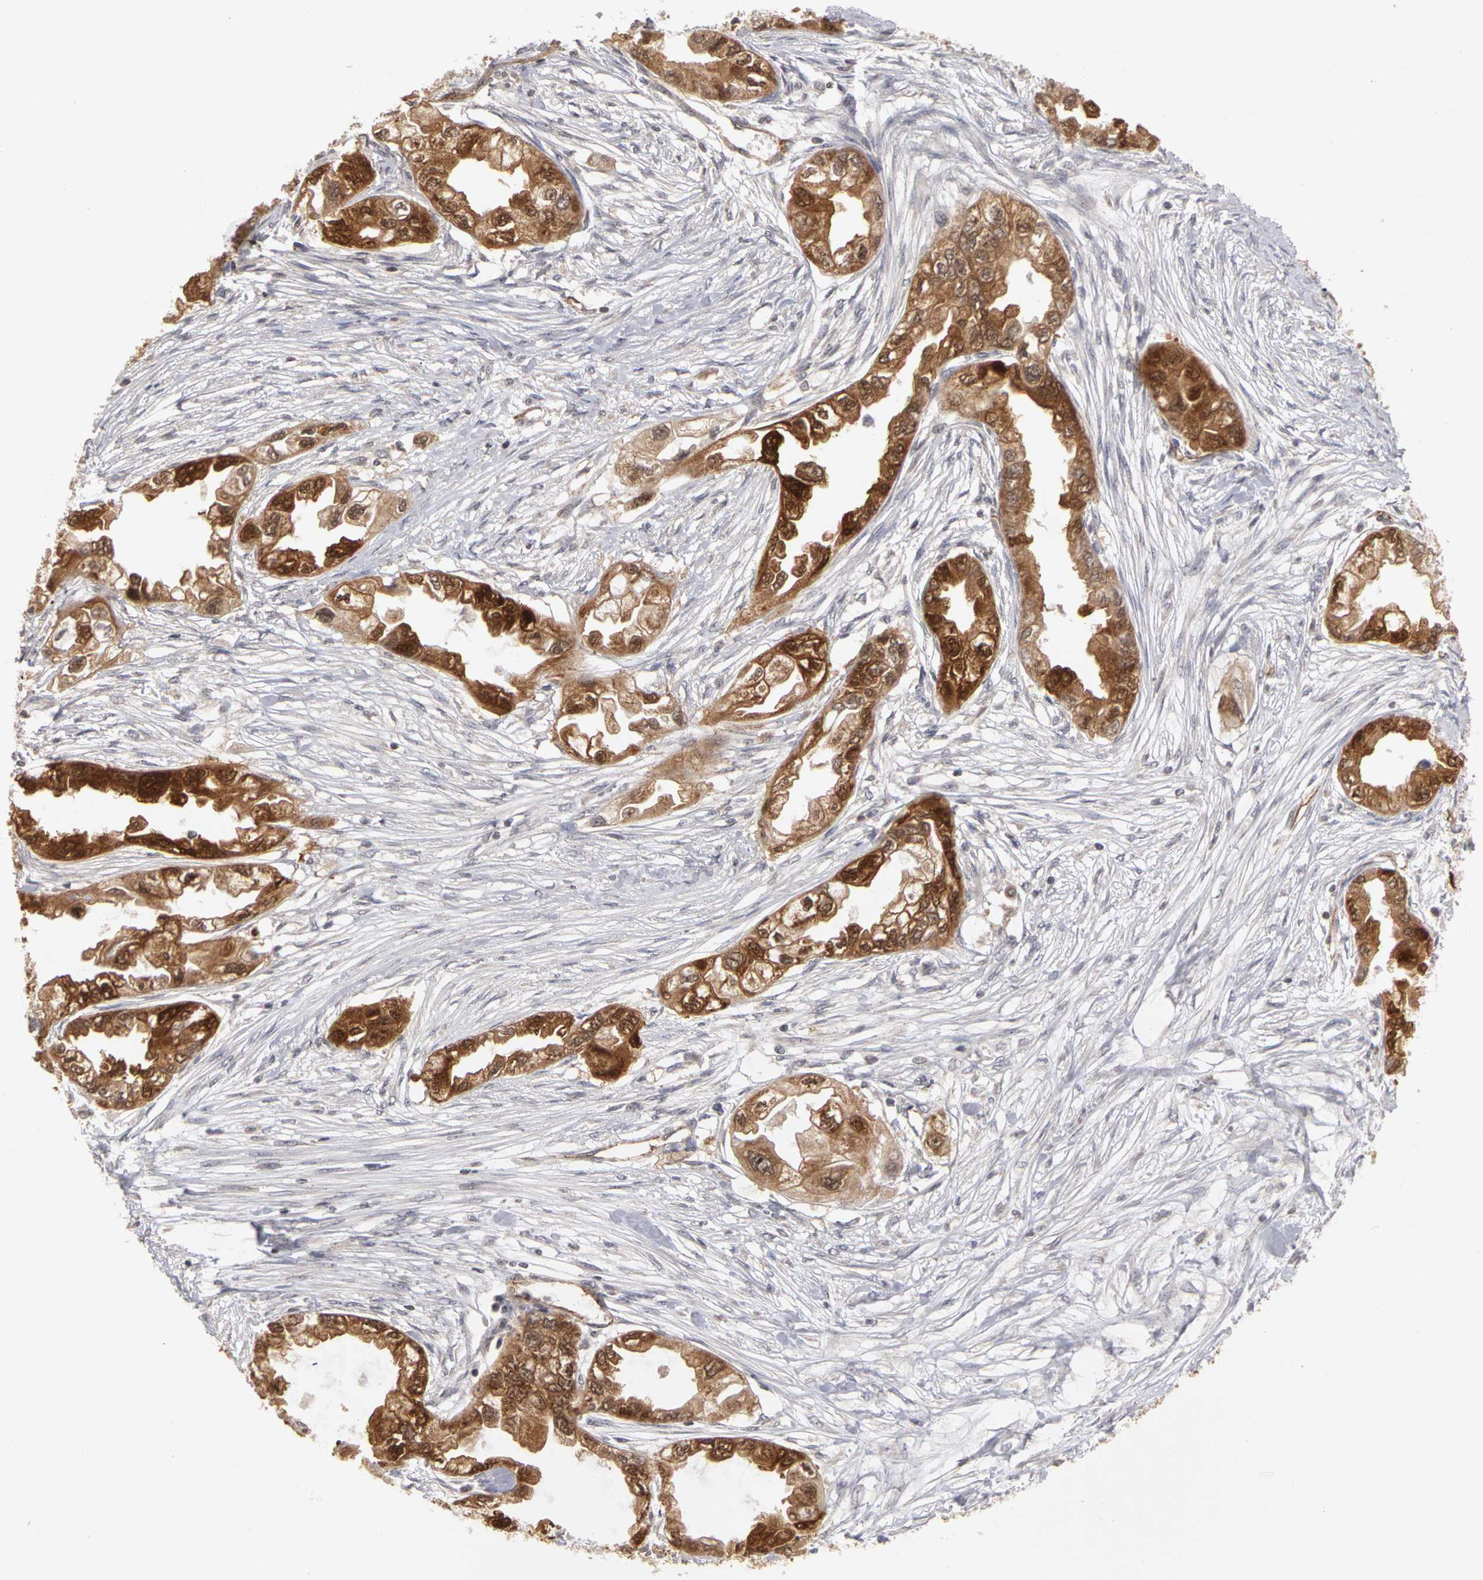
{"staining": {"intensity": "strong", "quantity": ">75%", "location": "cytoplasmic/membranous"}, "tissue": "endometrial cancer", "cell_type": "Tumor cells", "image_type": "cancer", "snomed": [{"axis": "morphology", "description": "Adenocarcinoma, NOS"}, {"axis": "topography", "description": "Endometrium"}], "caption": "Endometrial cancer (adenocarcinoma) was stained to show a protein in brown. There is high levels of strong cytoplasmic/membranous expression in about >75% of tumor cells.", "gene": "PLEKHA1", "patient": {"sex": "female", "age": 67}}